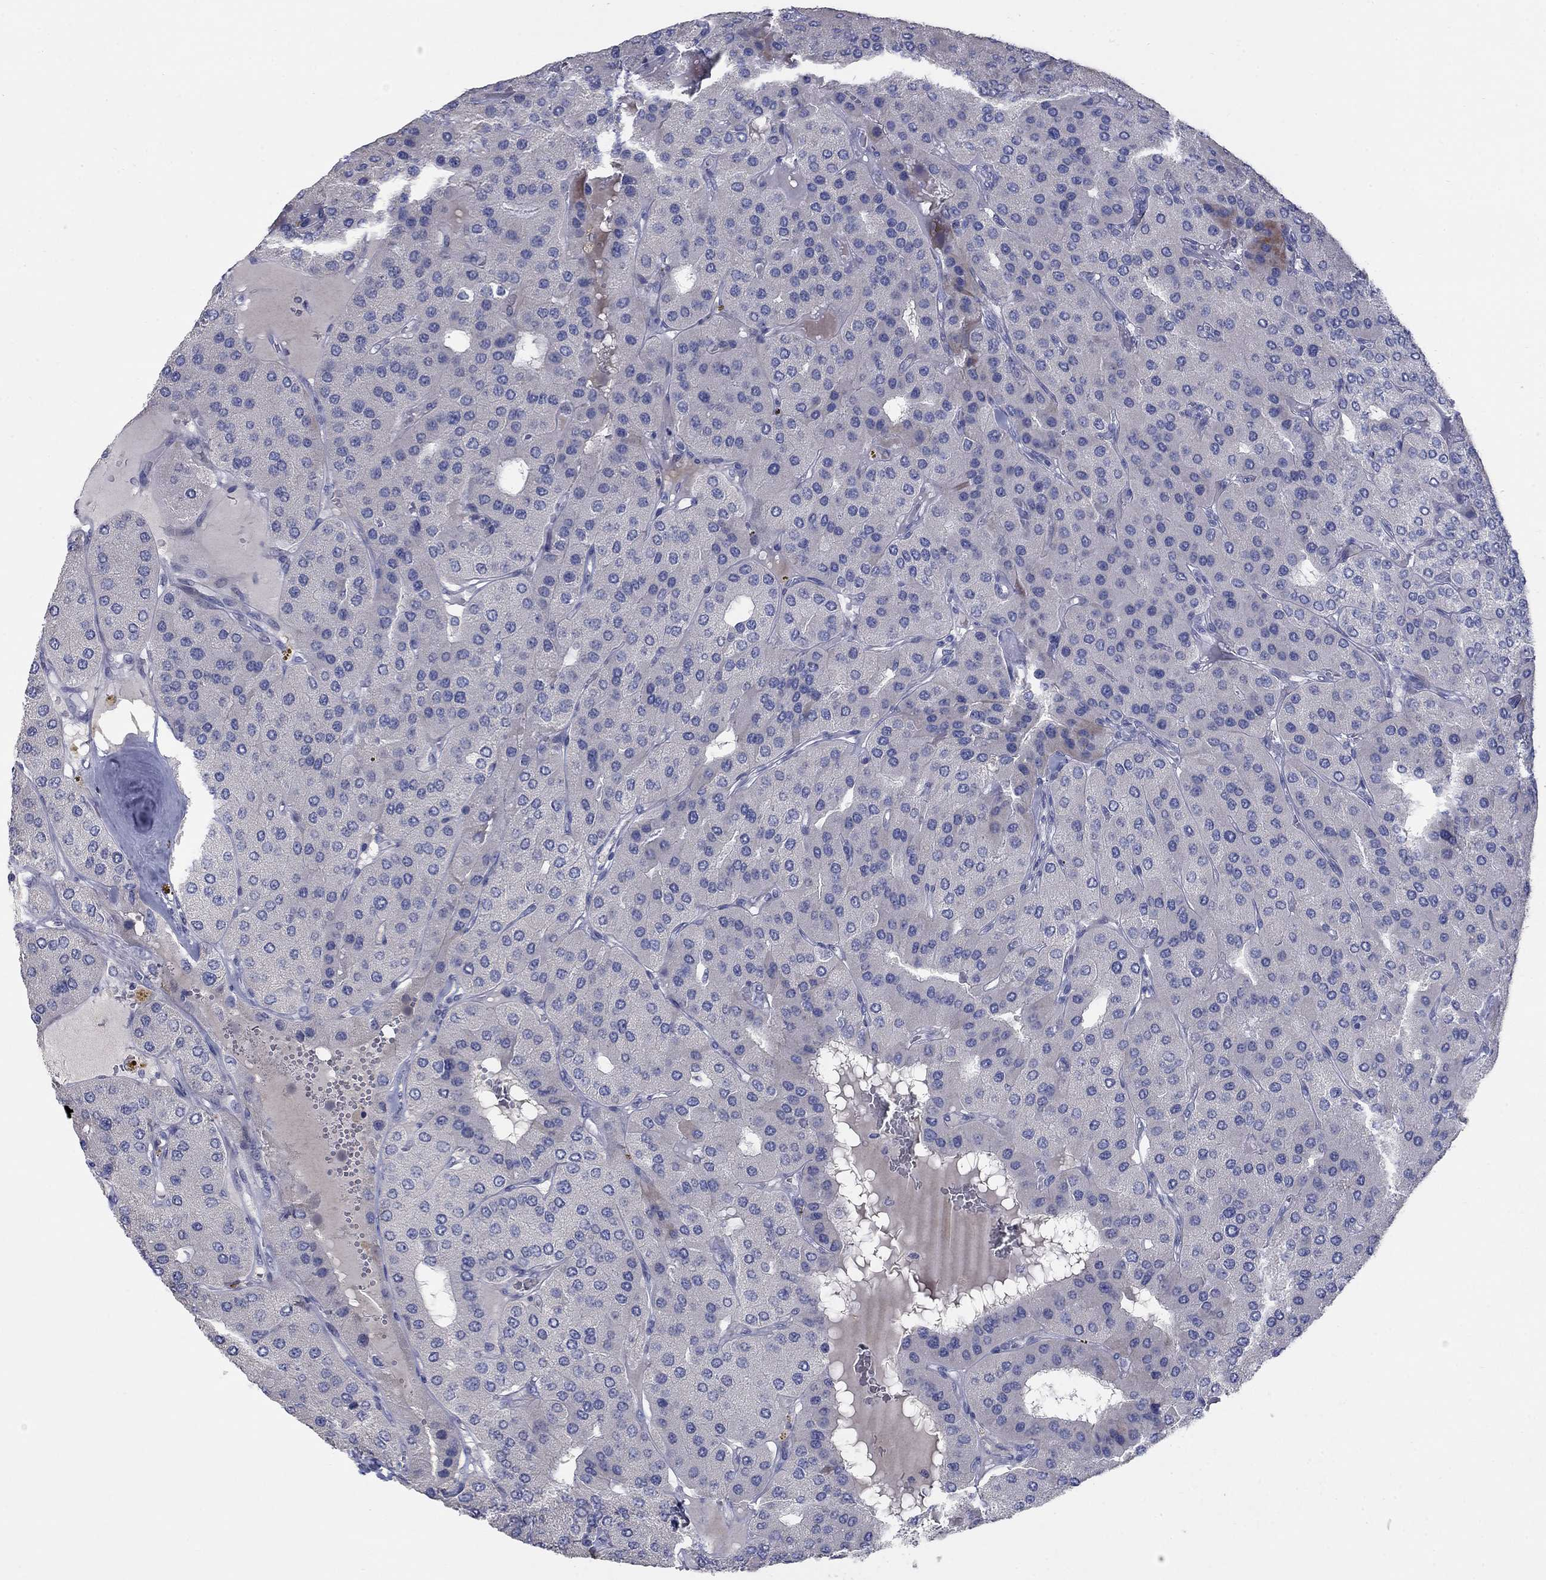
{"staining": {"intensity": "negative", "quantity": "none", "location": "none"}, "tissue": "parathyroid gland", "cell_type": "Glandular cells", "image_type": "normal", "snomed": [{"axis": "morphology", "description": "Normal tissue, NOS"}, {"axis": "morphology", "description": "Adenoma, NOS"}, {"axis": "topography", "description": "Parathyroid gland"}], "caption": "Immunohistochemical staining of unremarkable human parathyroid gland displays no significant positivity in glandular cells. (DAB (3,3'-diaminobenzidine) IHC with hematoxylin counter stain).", "gene": "TMEM249", "patient": {"sex": "female", "age": 86}}